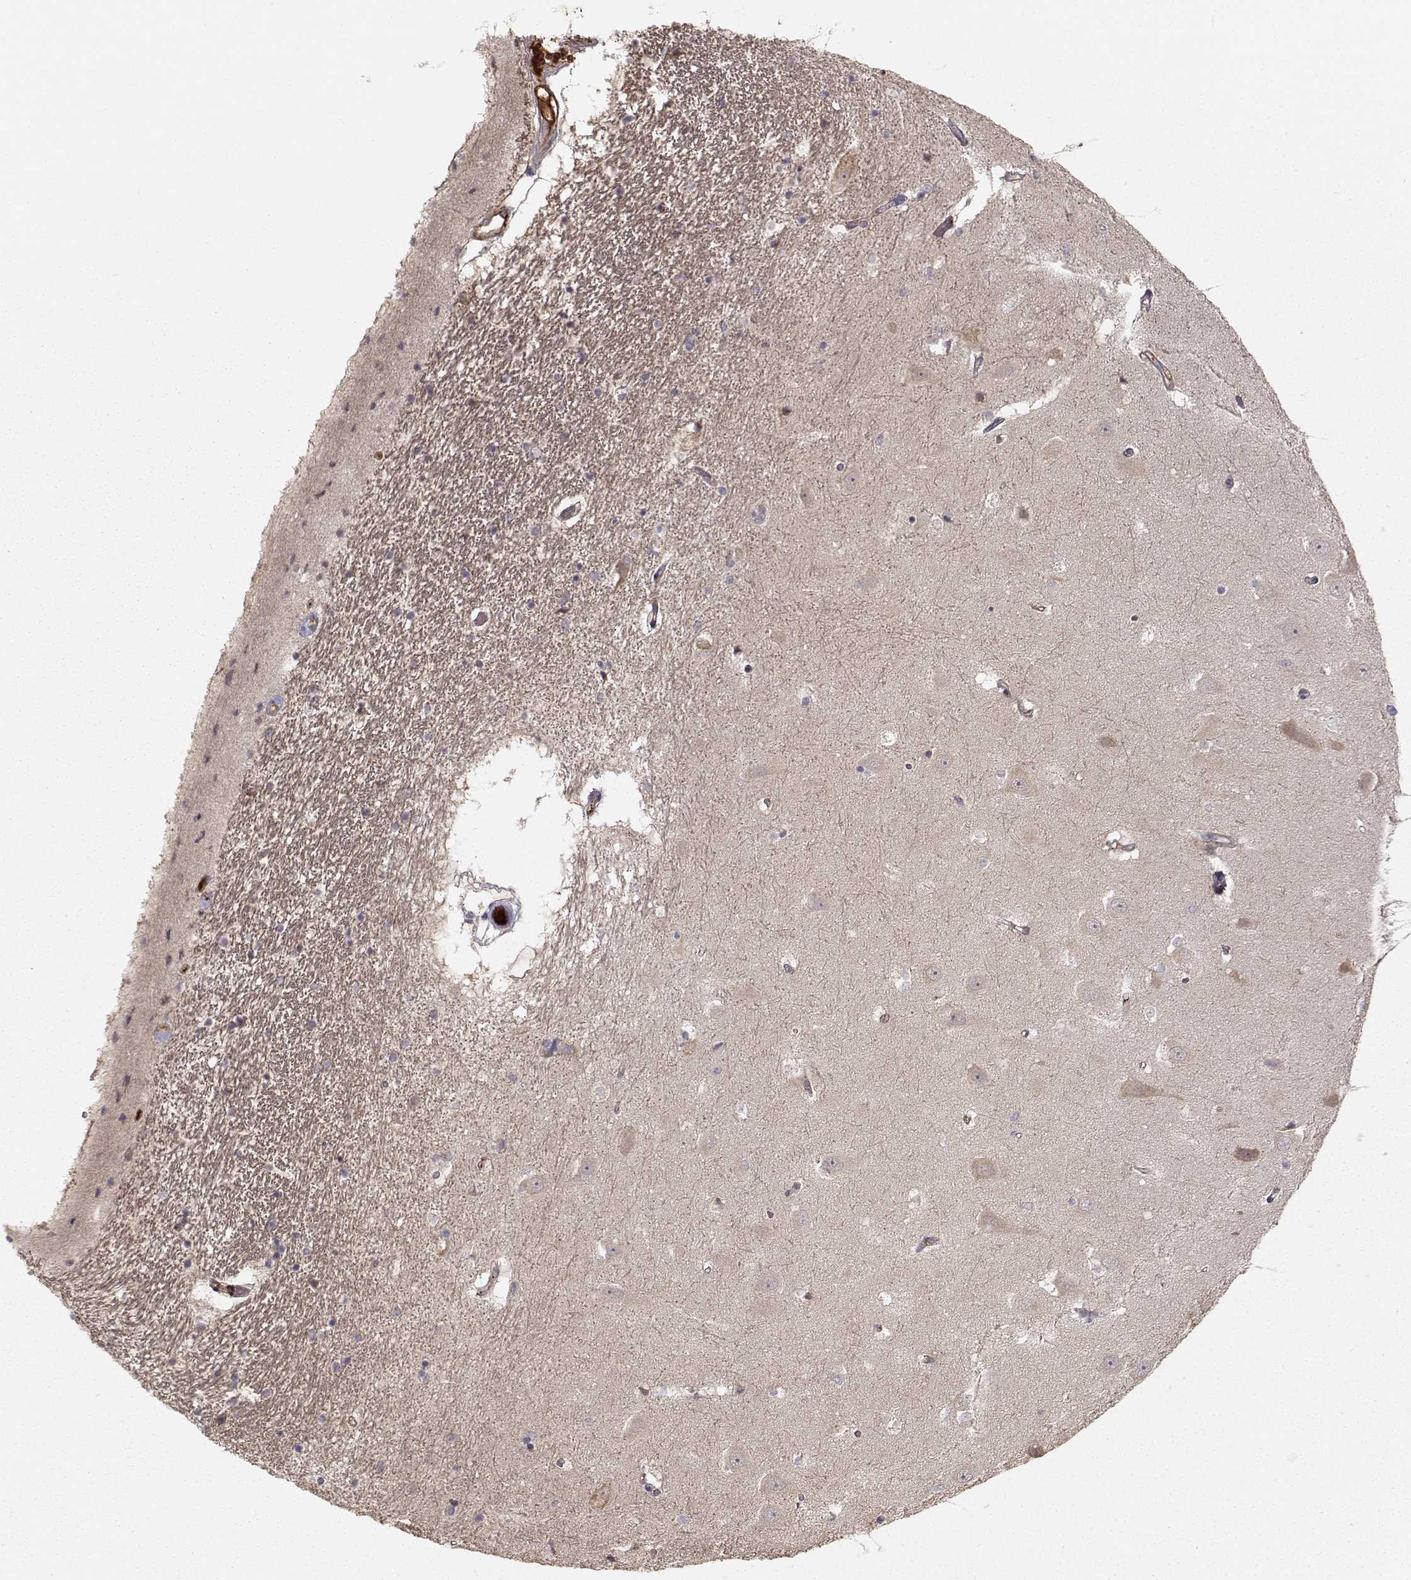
{"staining": {"intensity": "weak", "quantity": "<25%", "location": "cytoplasmic/membranous"}, "tissue": "hippocampus", "cell_type": "Glial cells", "image_type": "normal", "snomed": [{"axis": "morphology", "description": "Normal tissue, NOS"}, {"axis": "topography", "description": "Hippocampus"}], "caption": "IHC image of unremarkable hippocampus stained for a protein (brown), which shows no positivity in glial cells. (Immunohistochemistry, brightfield microscopy, high magnification).", "gene": "WNT6", "patient": {"sex": "male", "age": 44}}